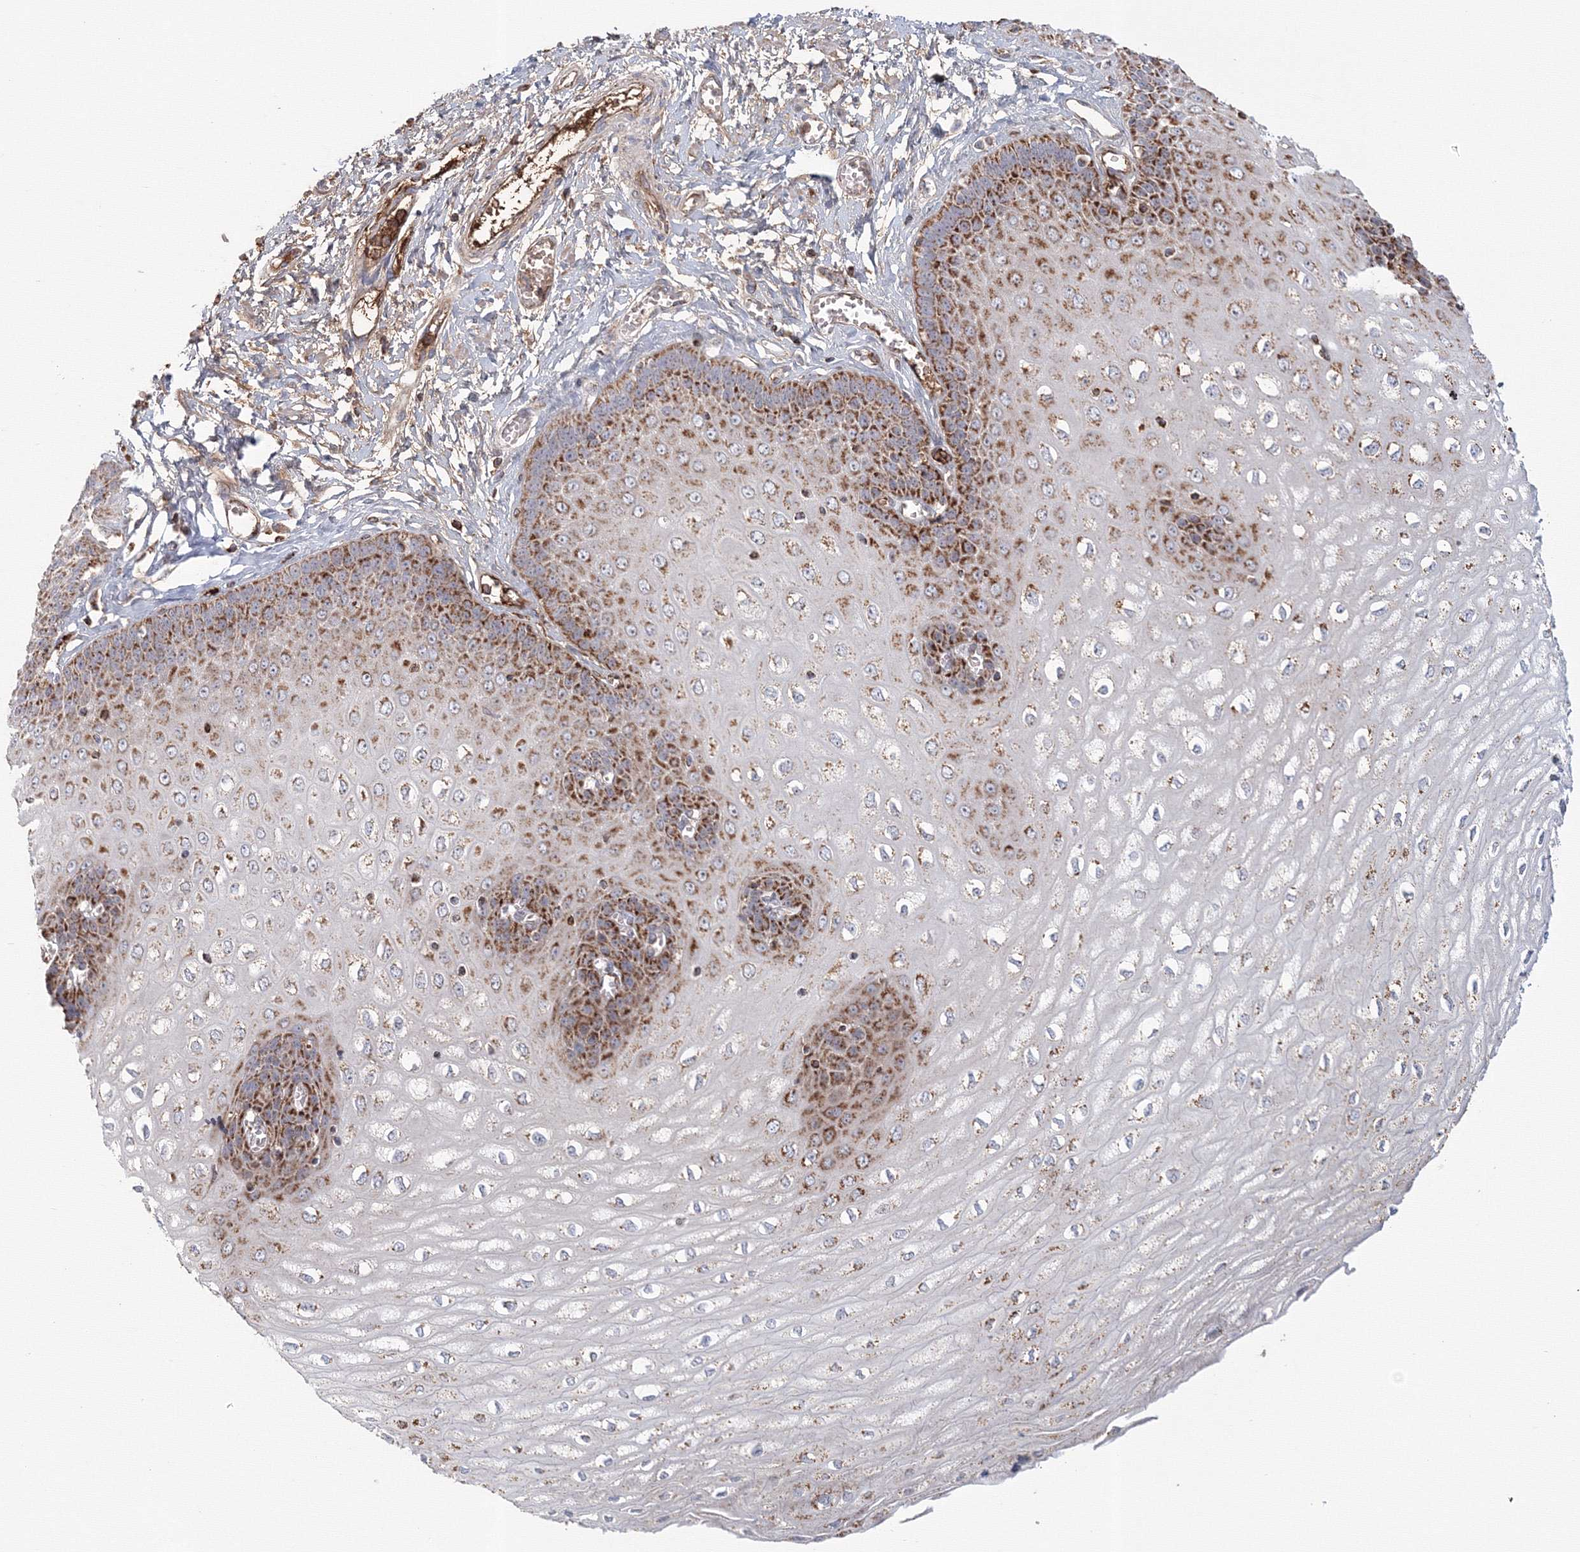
{"staining": {"intensity": "strong", "quantity": "25%-75%", "location": "cytoplasmic/membranous"}, "tissue": "esophagus", "cell_type": "Squamous epithelial cells", "image_type": "normal", "snomed": [{"axis": "morphology", "description": "Normal tissue, NOS"}, {"axis": "topography", "description": "Esophagus"}], "caption": "A brown stain highlights strong cytoplasmic/membranous positivity of a protein in squamous epithelial cells of unremarkable esophagus. Immunohistochemistry stains the protein of interest in brown and the nuclei are stained blue.", "gene": "GRPEL1", "patient": {"sex": "male", "age": 60}}